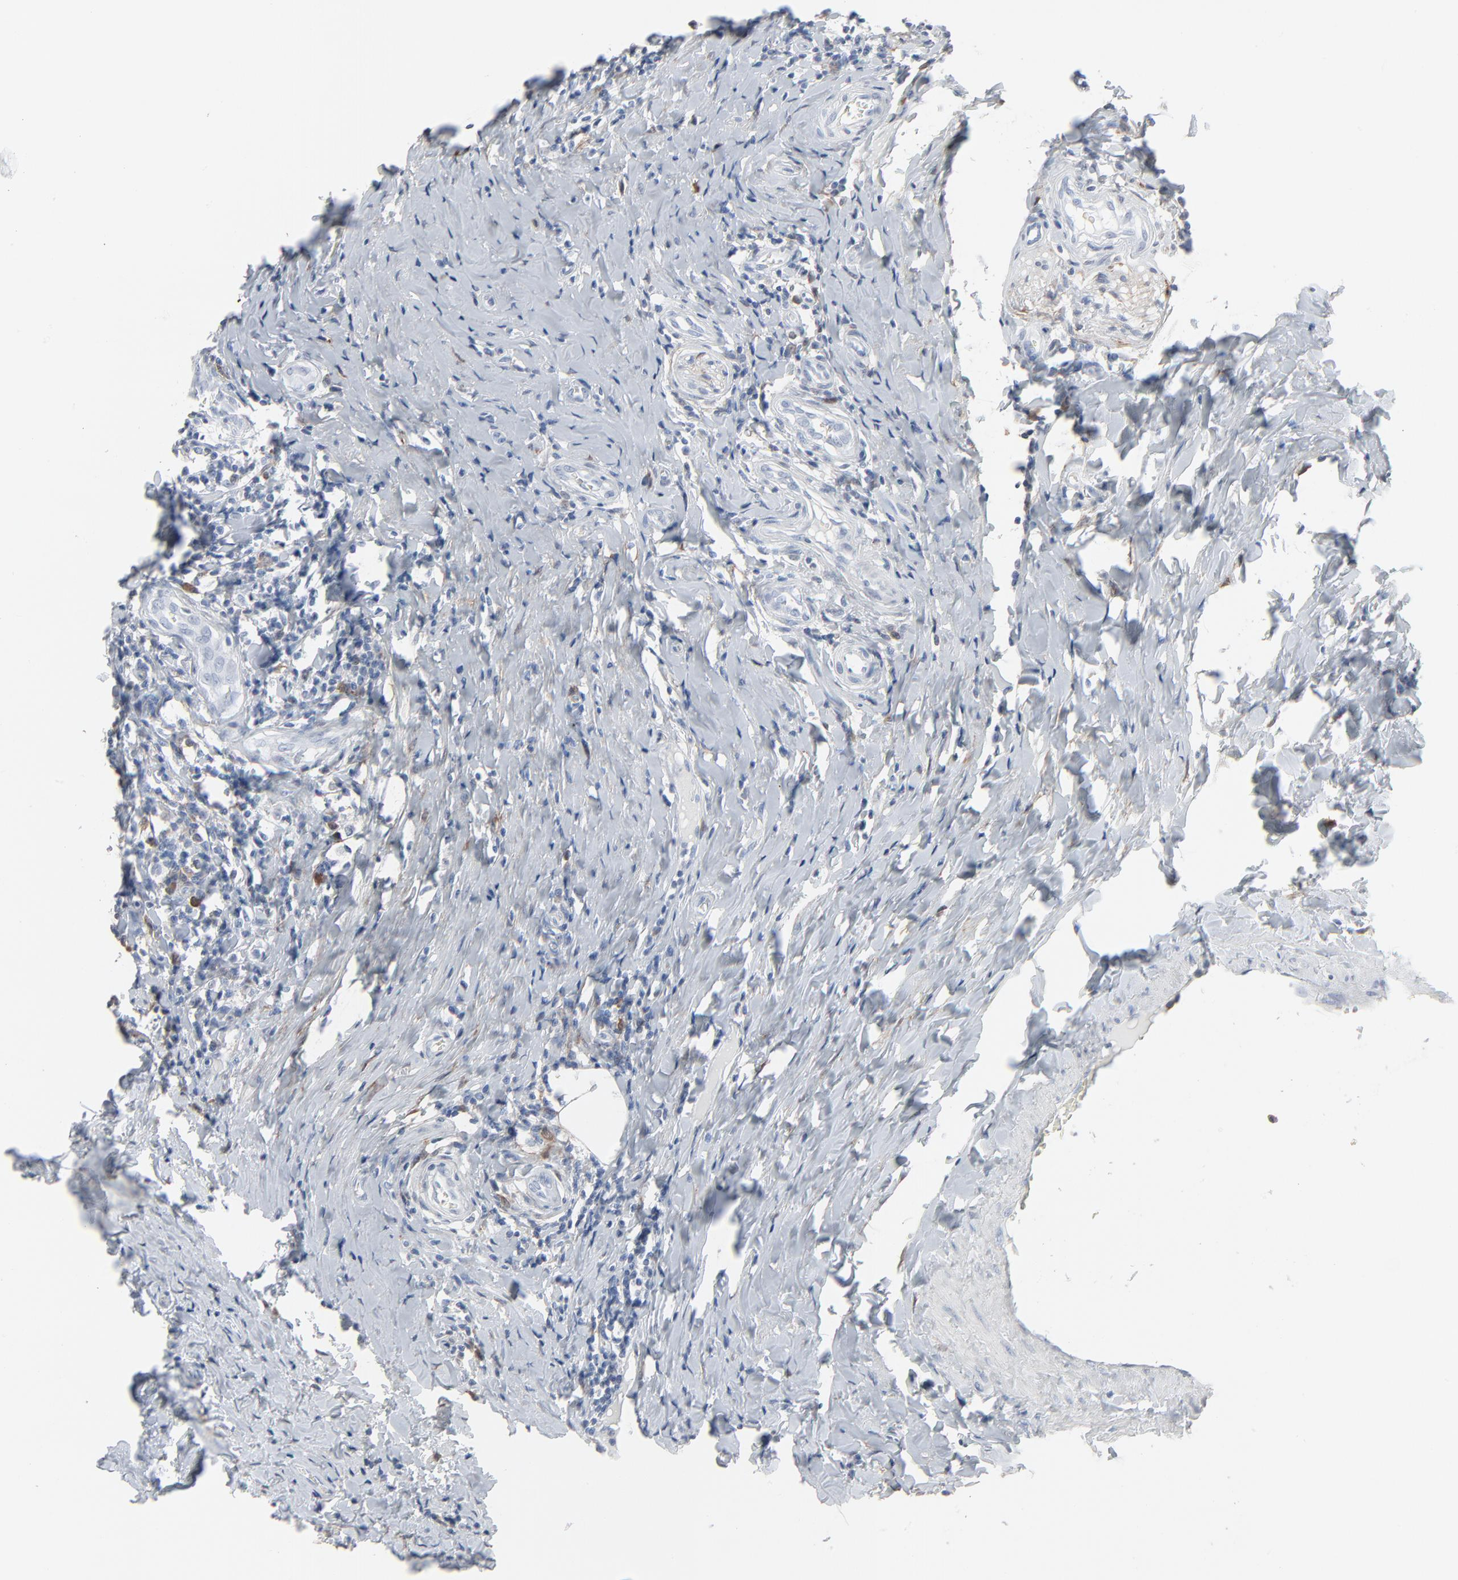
{"staining": {"intensity": "negative", "quantity": "none", "location": "none"}, "tissue": "testis cancer", "cell_type": "Tumor cells", "image_type": "cancer", "snomed": [{"axis": "morphology", "description": "Seminoma, NOS"}, {"axis": "topography", "description": "Testis"}], "caption": "The immunohistochemistry (IHC) micrograph has no significant positivity in tumor cells of testis seminoma tissue. Brightfield microscopy of IHC stained with DAB (3,3'-diaminobenzidine) (brown) and hematoxylin (blue), captured at high magnification.", "gene": "PHGDH", "patient": {"sex": "male", "age": 24}}